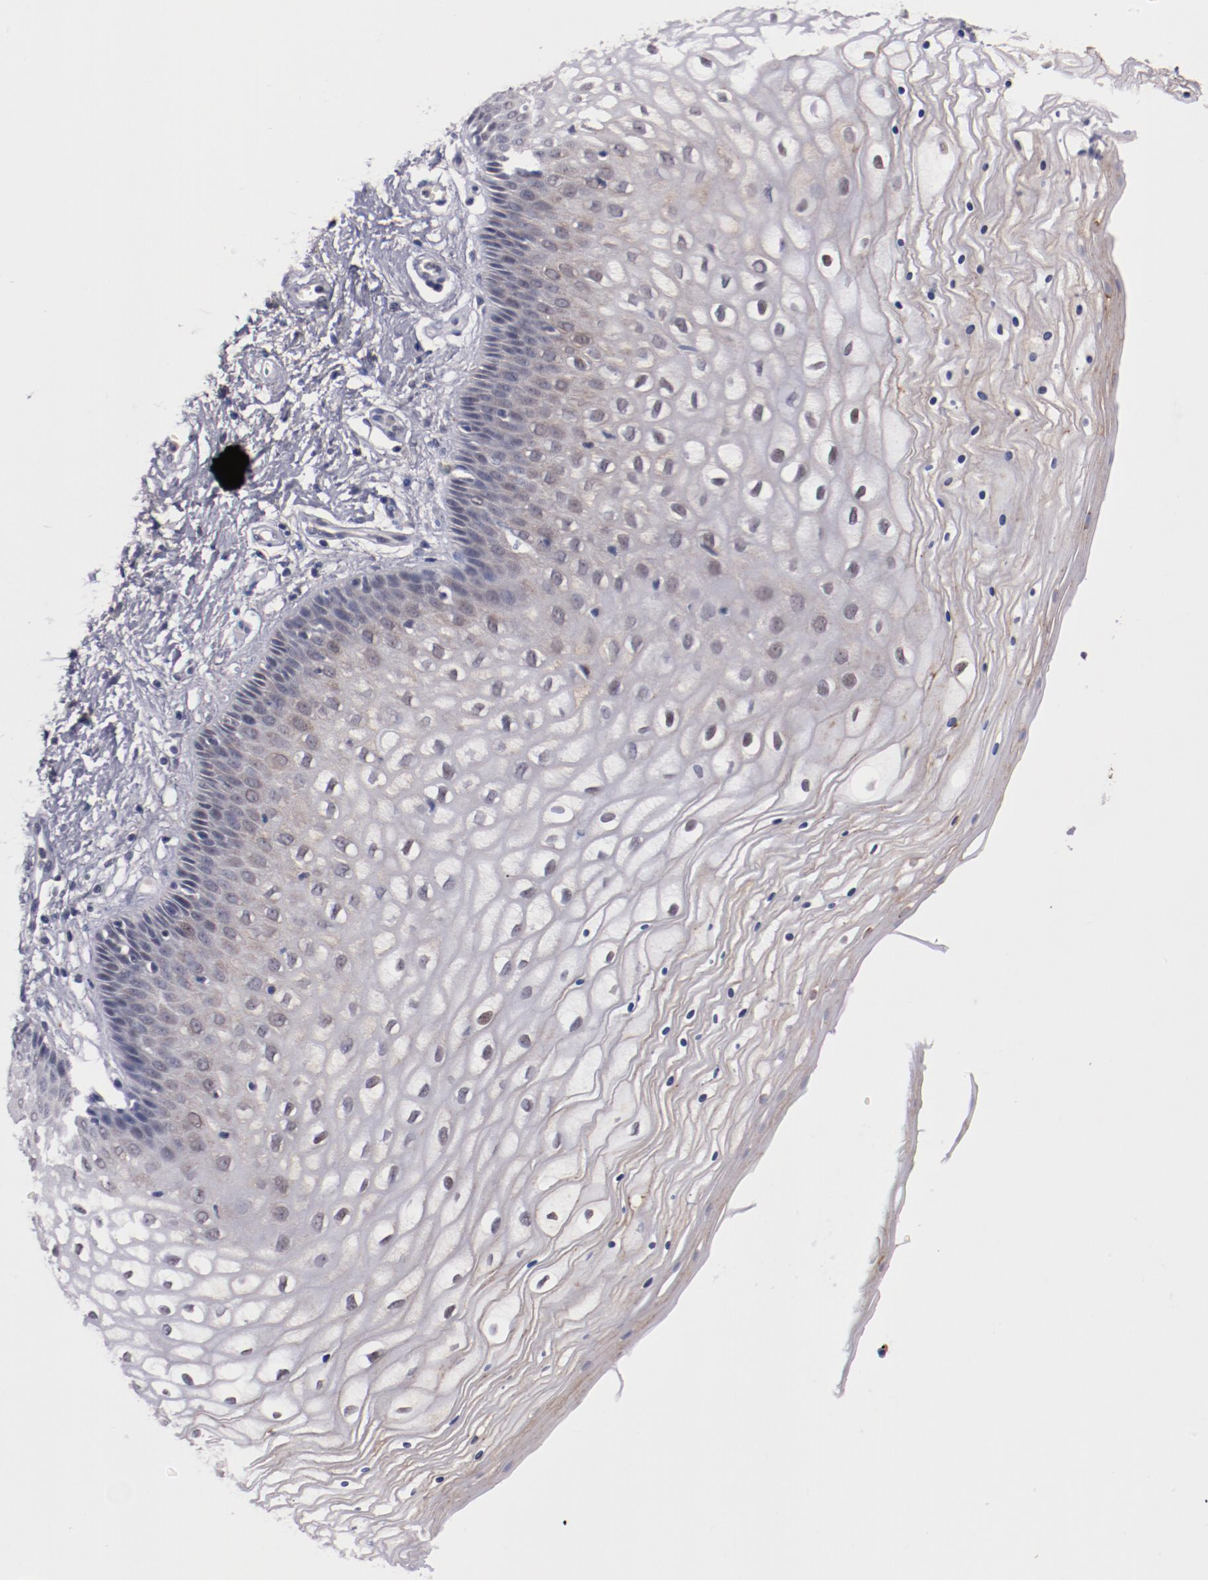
{"staining": {"intensity": "negative", "quantity": "none", "location": "none"}, "tissue": "vagina", "cell_type": "Squamous epithelial cells", "image_type": "normal", "snomed": [{"axis": "morphology", "description": "Normal tissue, NOS"}, {"axis": "topography", "description": "Vagina"}], "caption": "Squamous epithelial cells are negative for protein expression in normal human vagina. (Stains: DAB immunohistochemistry with hematoxylin counter stain, Microscopy: brightfield microscopy at high magnification).", "gene": "SYP", "patient": {"sex": "female", "age": 34}}